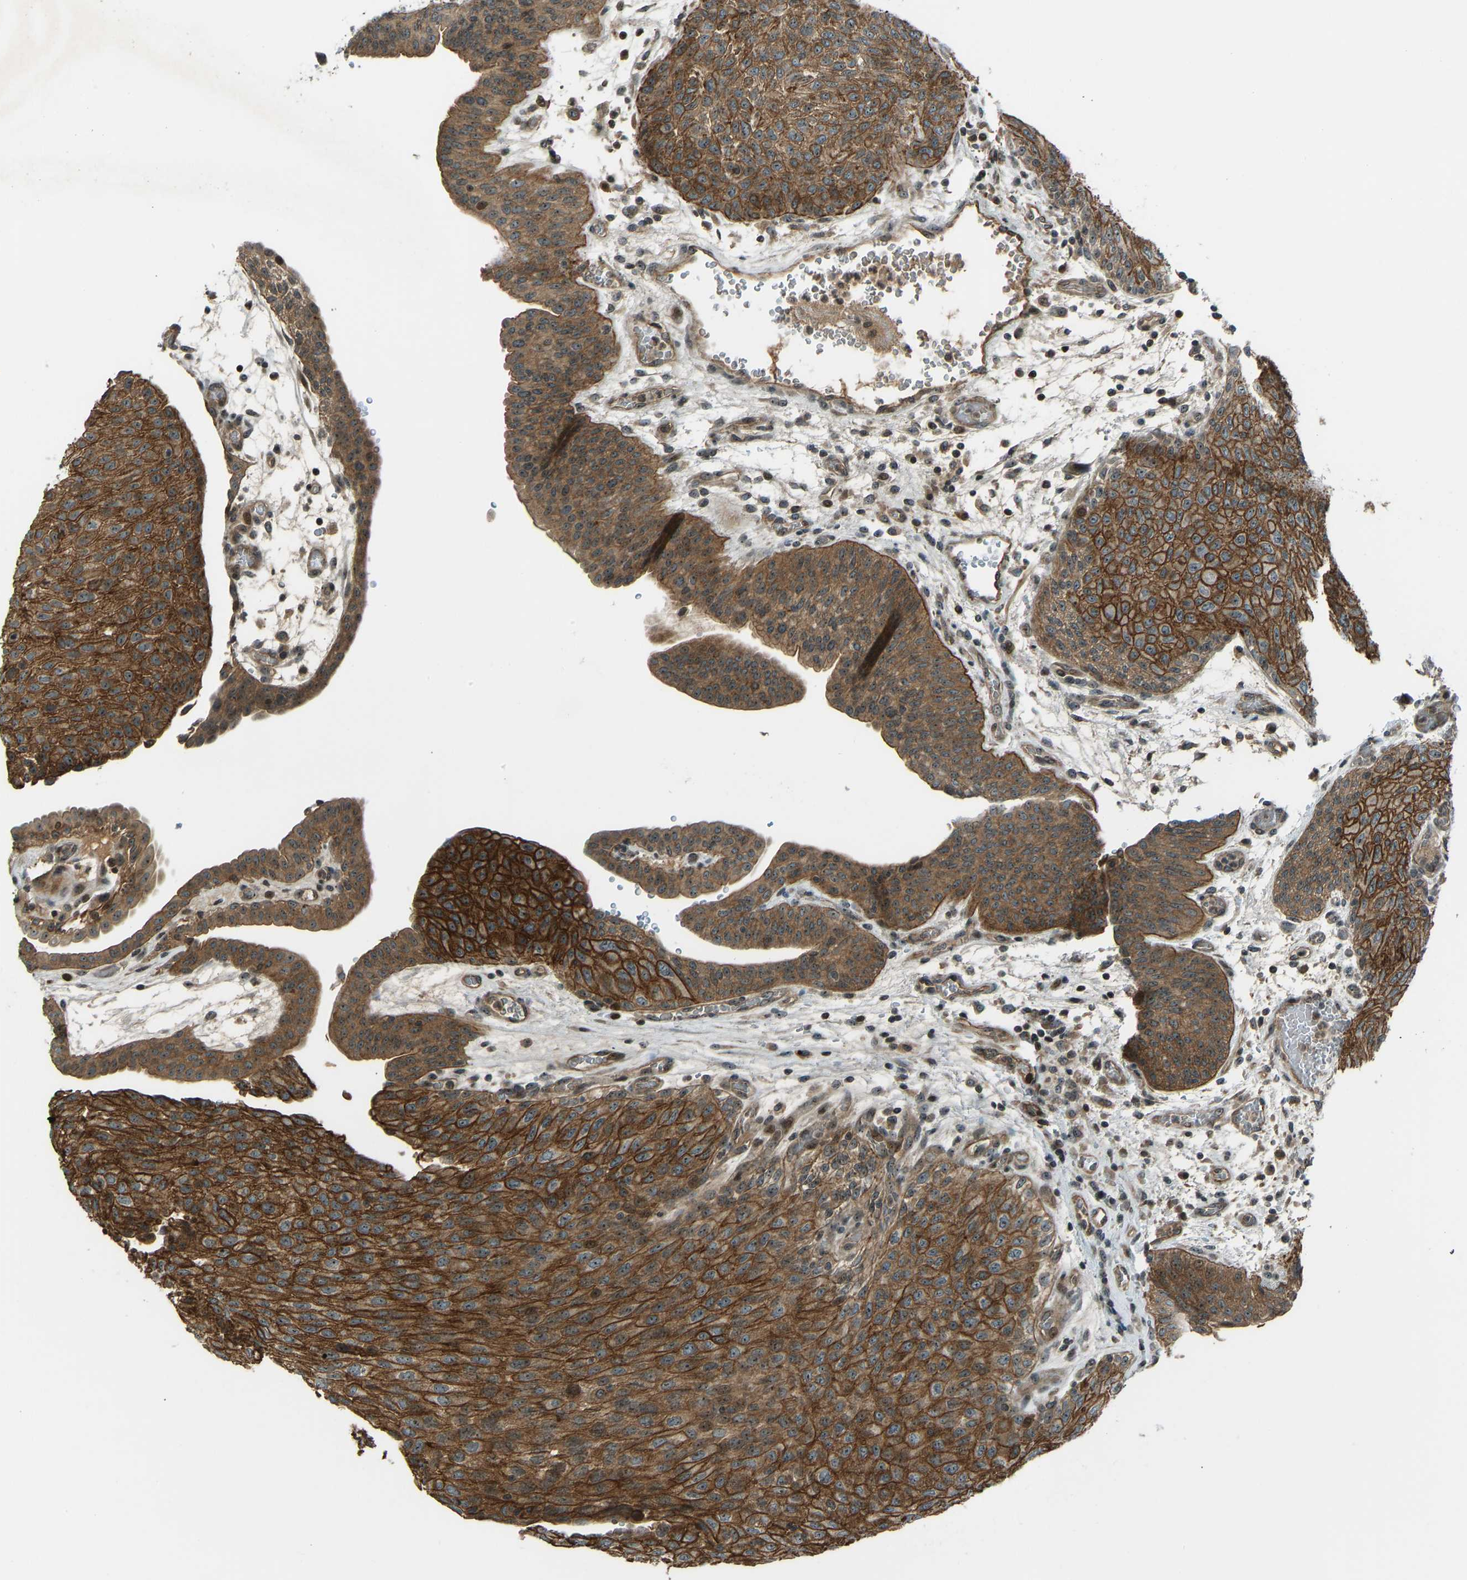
{"staining": {"intensity": "strong", "quantity": ">75%", "location": "cytoplasmic/membranous"}, "tissue": "urothelial cancer", "cell_type": "Tumor cells", "image_type": "cancer", "snomed": [{"axis": "morphology", "description": "Urothelial carcinoma, Low grade"}, {"axis": "morphology", "description": "Urothelial carcinoma, High grade"}, {"axis": "topography", "description": "Urinary bladder"}], "caption": "Immunohistochemical staining of urothelial cancer displays high levels of strong cytoplasmic/membranous protein expression in about >75% of tumor cells.", "gene": "SVOPL", "patient": {"sex": "male", "age": 35}}